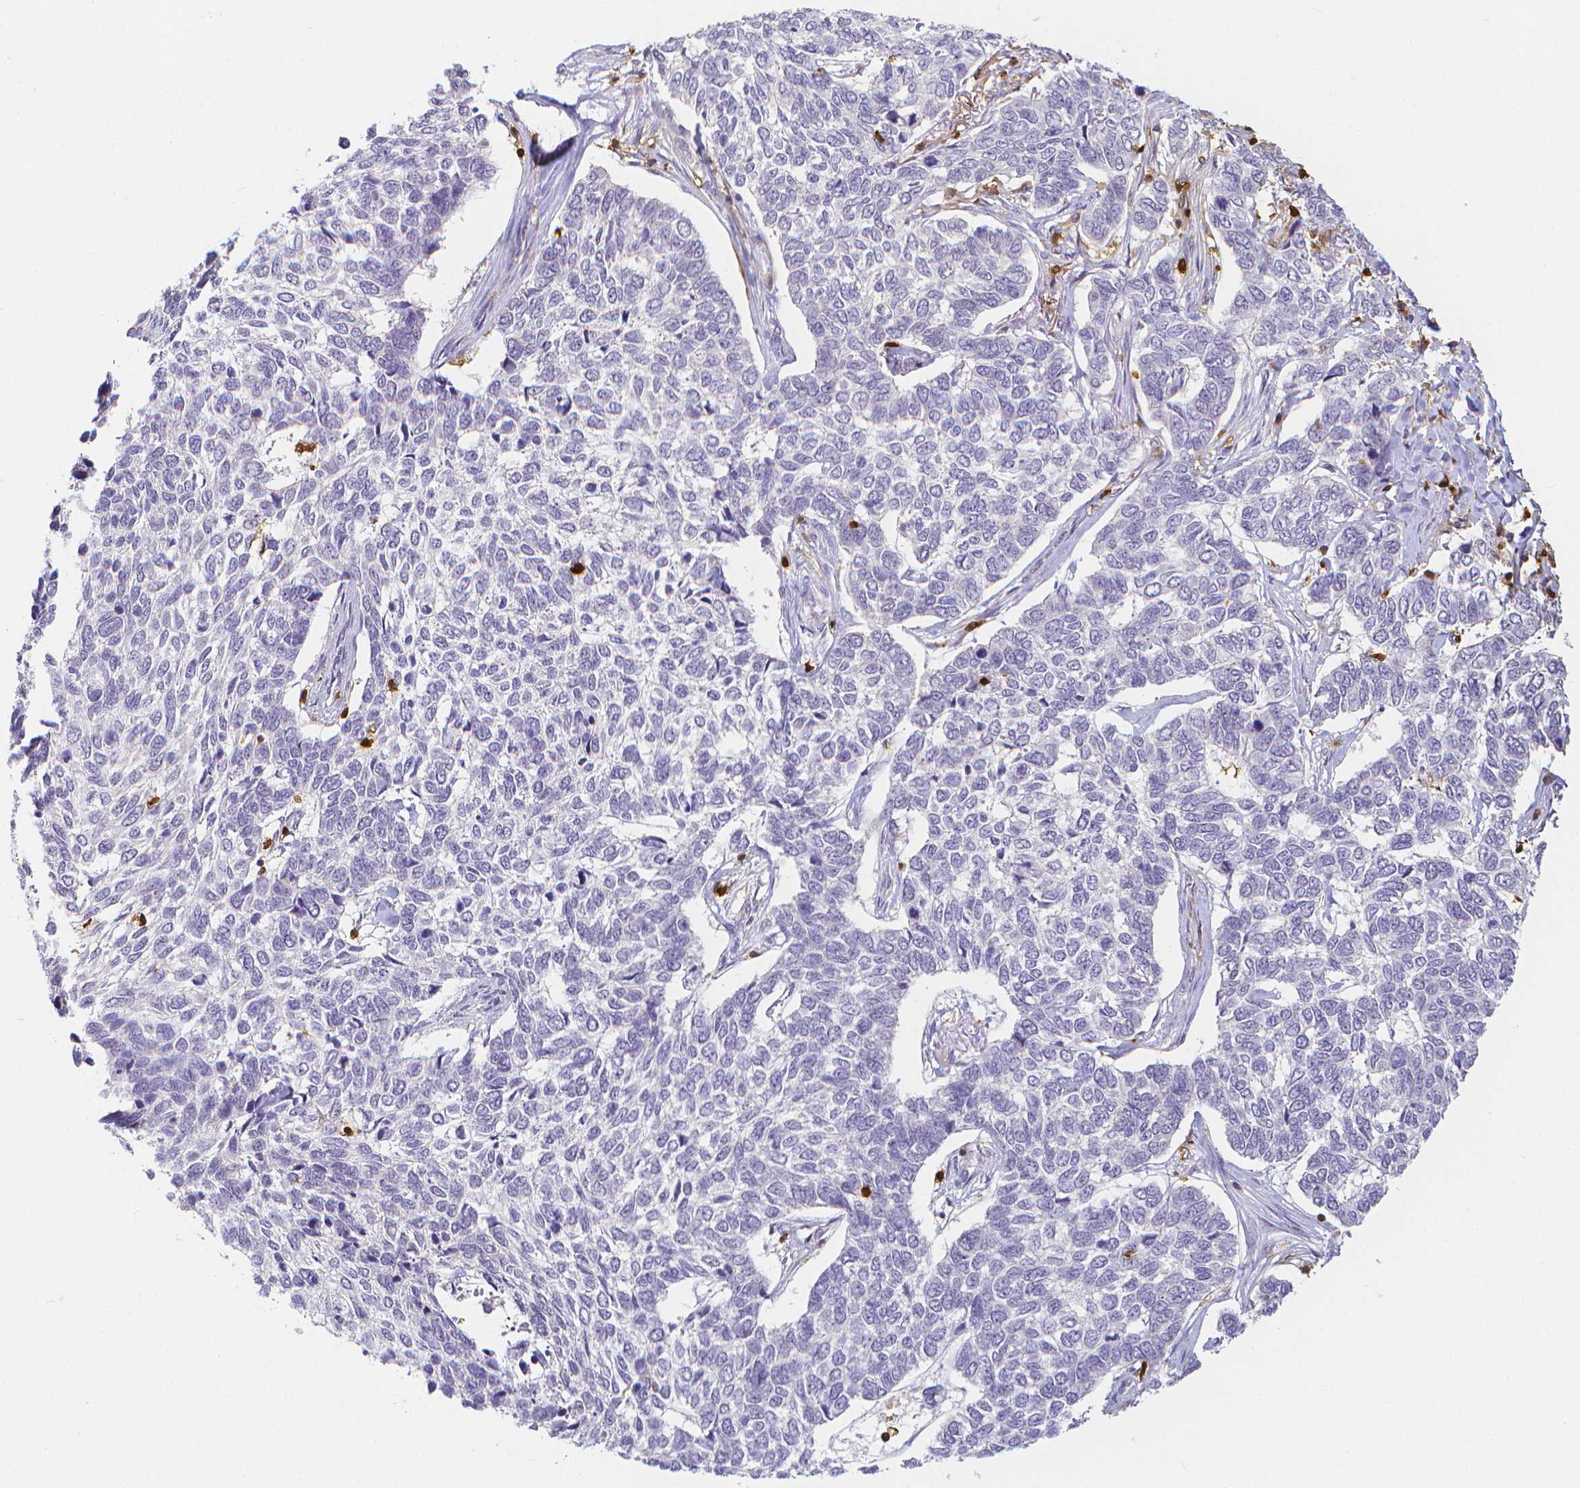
{"staining": {"intensity": "negative", "quantity": "none", "location": "none"}, "tissue": "skin cancer", "cell_type": "Tumor cells", "image_type": "cancer", "snomed": [{"axis": "morphology", "description": "Basal cell carcinoma"}, {"axis": "topography", "description": "Skin"}], "caption": "Tumor cells are negative for protein expression in human skin cancer.", "gene": "COTL1", "patient": {"sex": "female", "age": 65}}